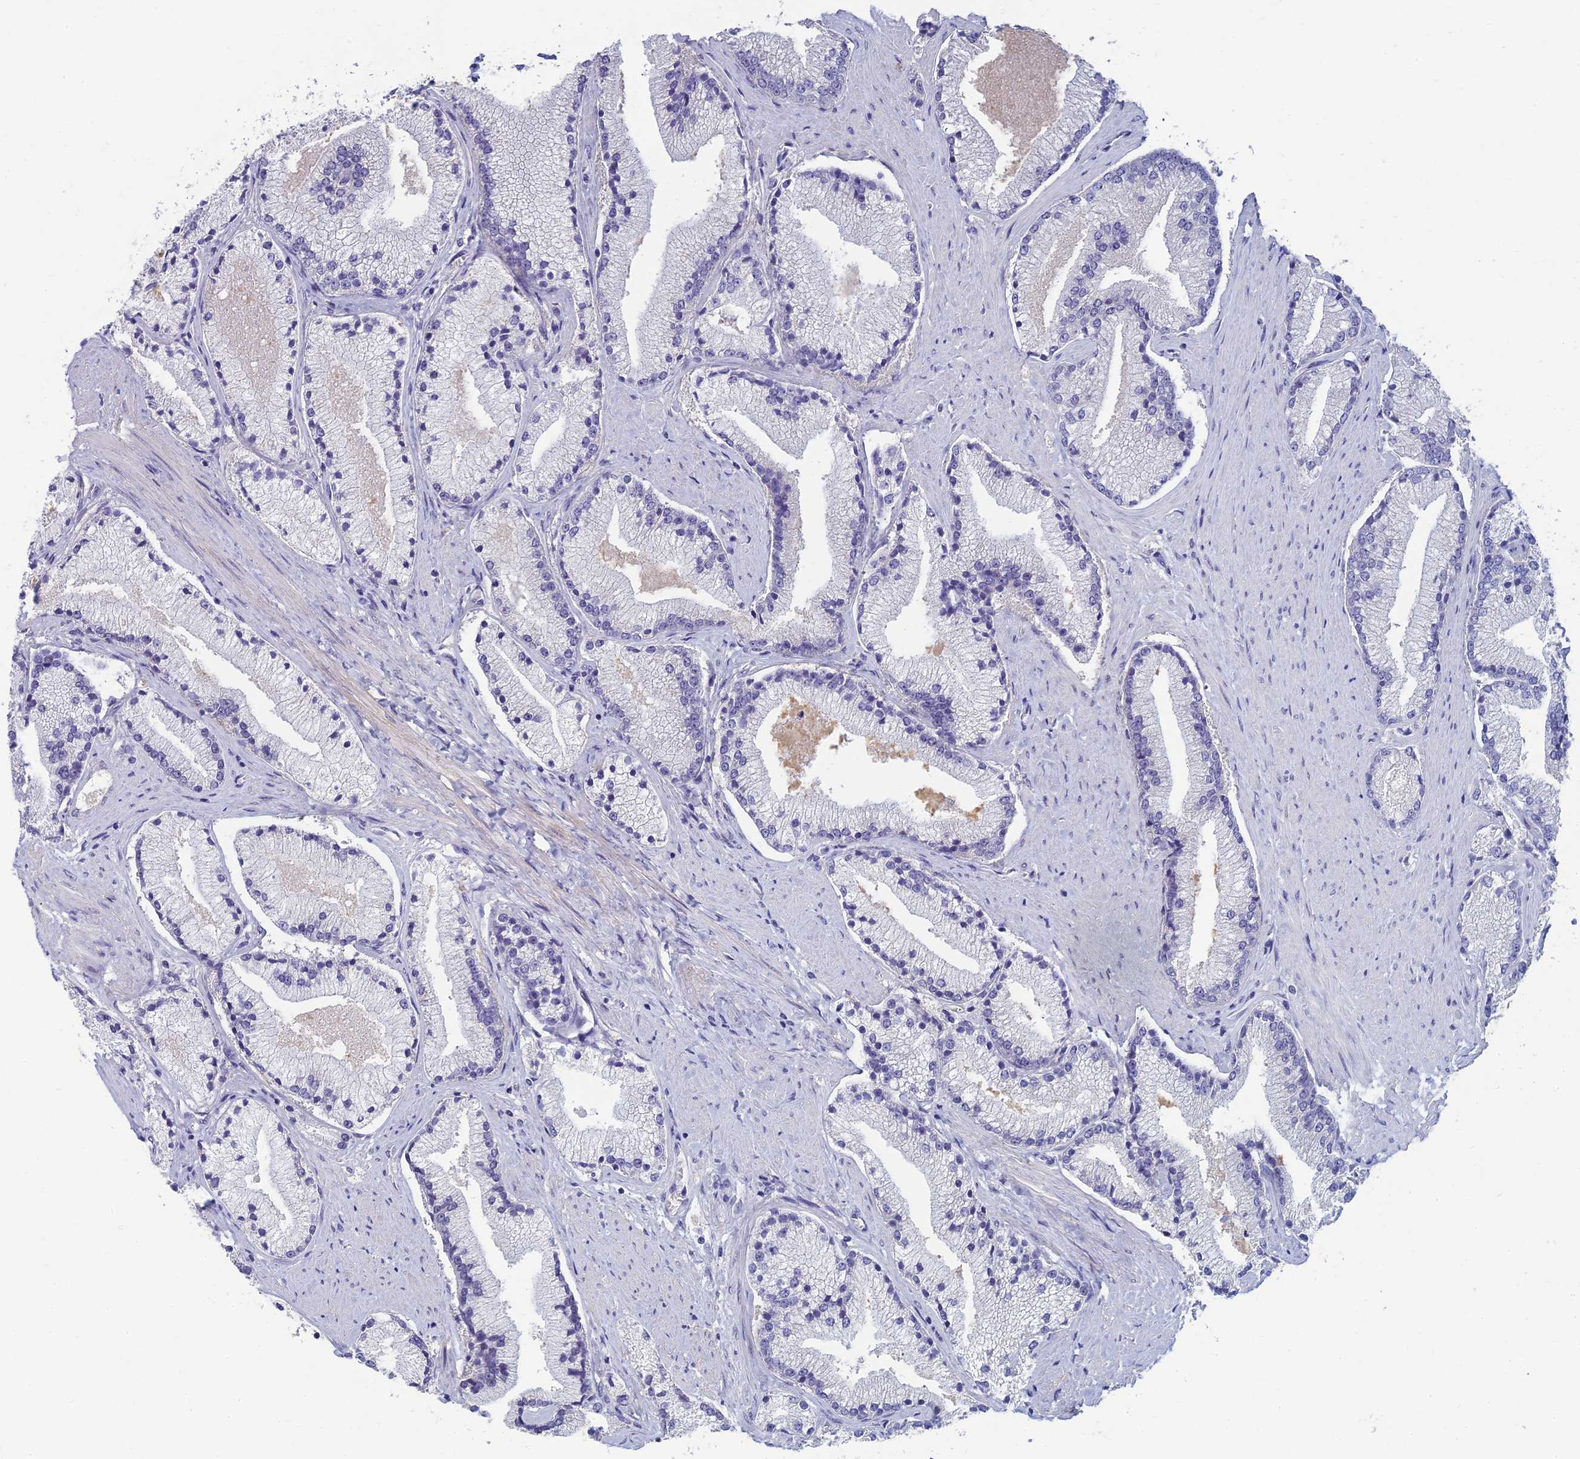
{"staining": {"intensity": "negative", "quantity": "none", "location": "none"}, "tissue": "prostate cancer", "cell_type": "Tumor cells", "image_type": "cancer", "snomed": [{"axis": "morphology", "description": "Adenocarcinoma, High grade"}, {"axis": "topography", "description": "Prostate"}], "caption": "This is an immunohistochemistry photomicrograph of human prostate cancer. There is no positivity in tumor cells.", "gene": "NEURL1", "patient": {"sex": "male", "age": 67}}